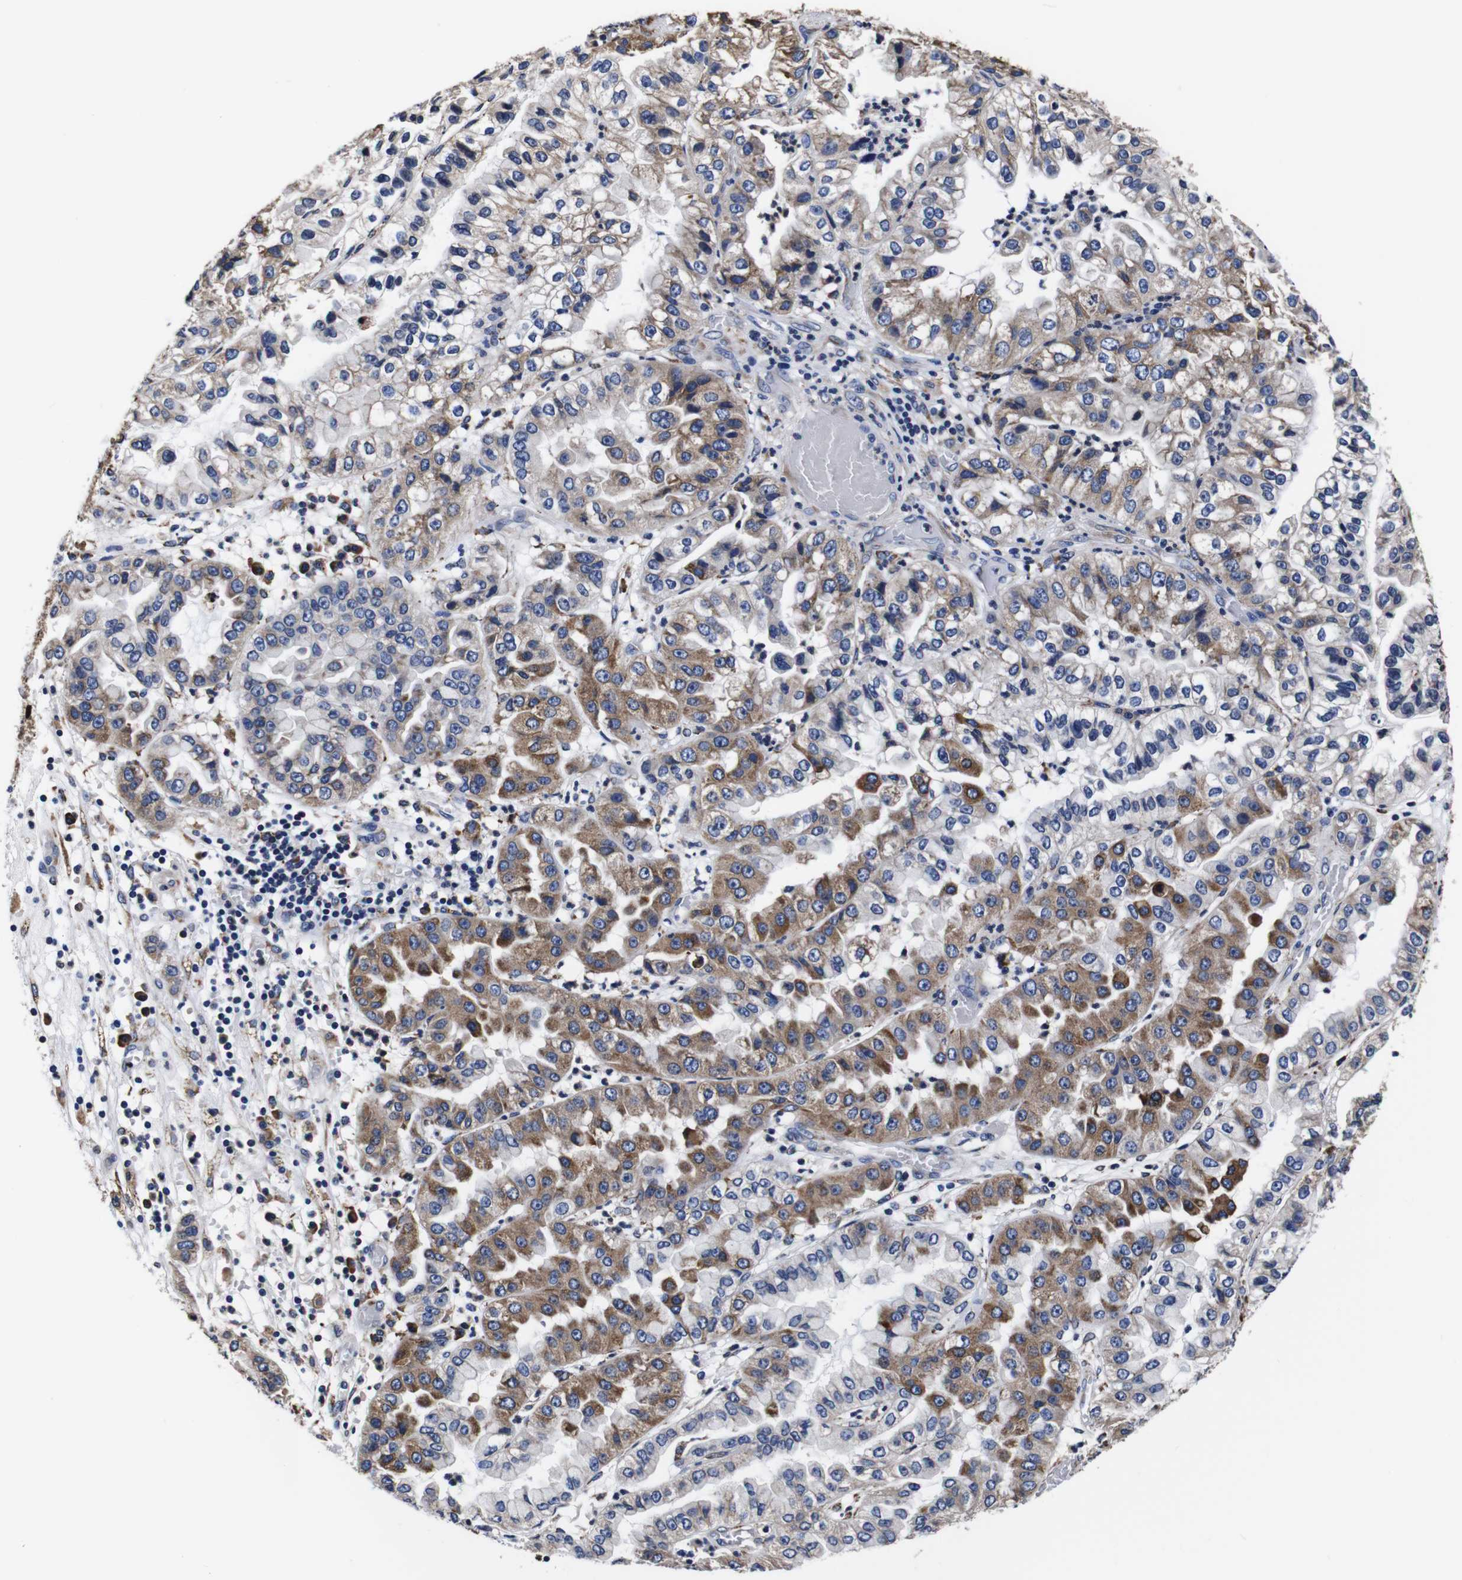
{"staining": {"intensity": "moderate", "quantity": "25%-75%", "location": "cytoplasmic/membranous"}, "tissue": "liver cancer", "cell_type": "Tumor cells", "image_type": "cancer", "snomed": [{"axis": "morphology", "description": "Cholangiocarcinoma"}, {"axis": "topography", "description": "Liver"}], "caption": "A histopathology image showing moderate cytoplasmic/membranous staining in approximately 25%-75% of tumor cells in liver cholangiocarcinoma, as visualized by brown immunohistochemical staining.", "gene": "PPIB", "patient": {"sex": "female", "age": 79}}